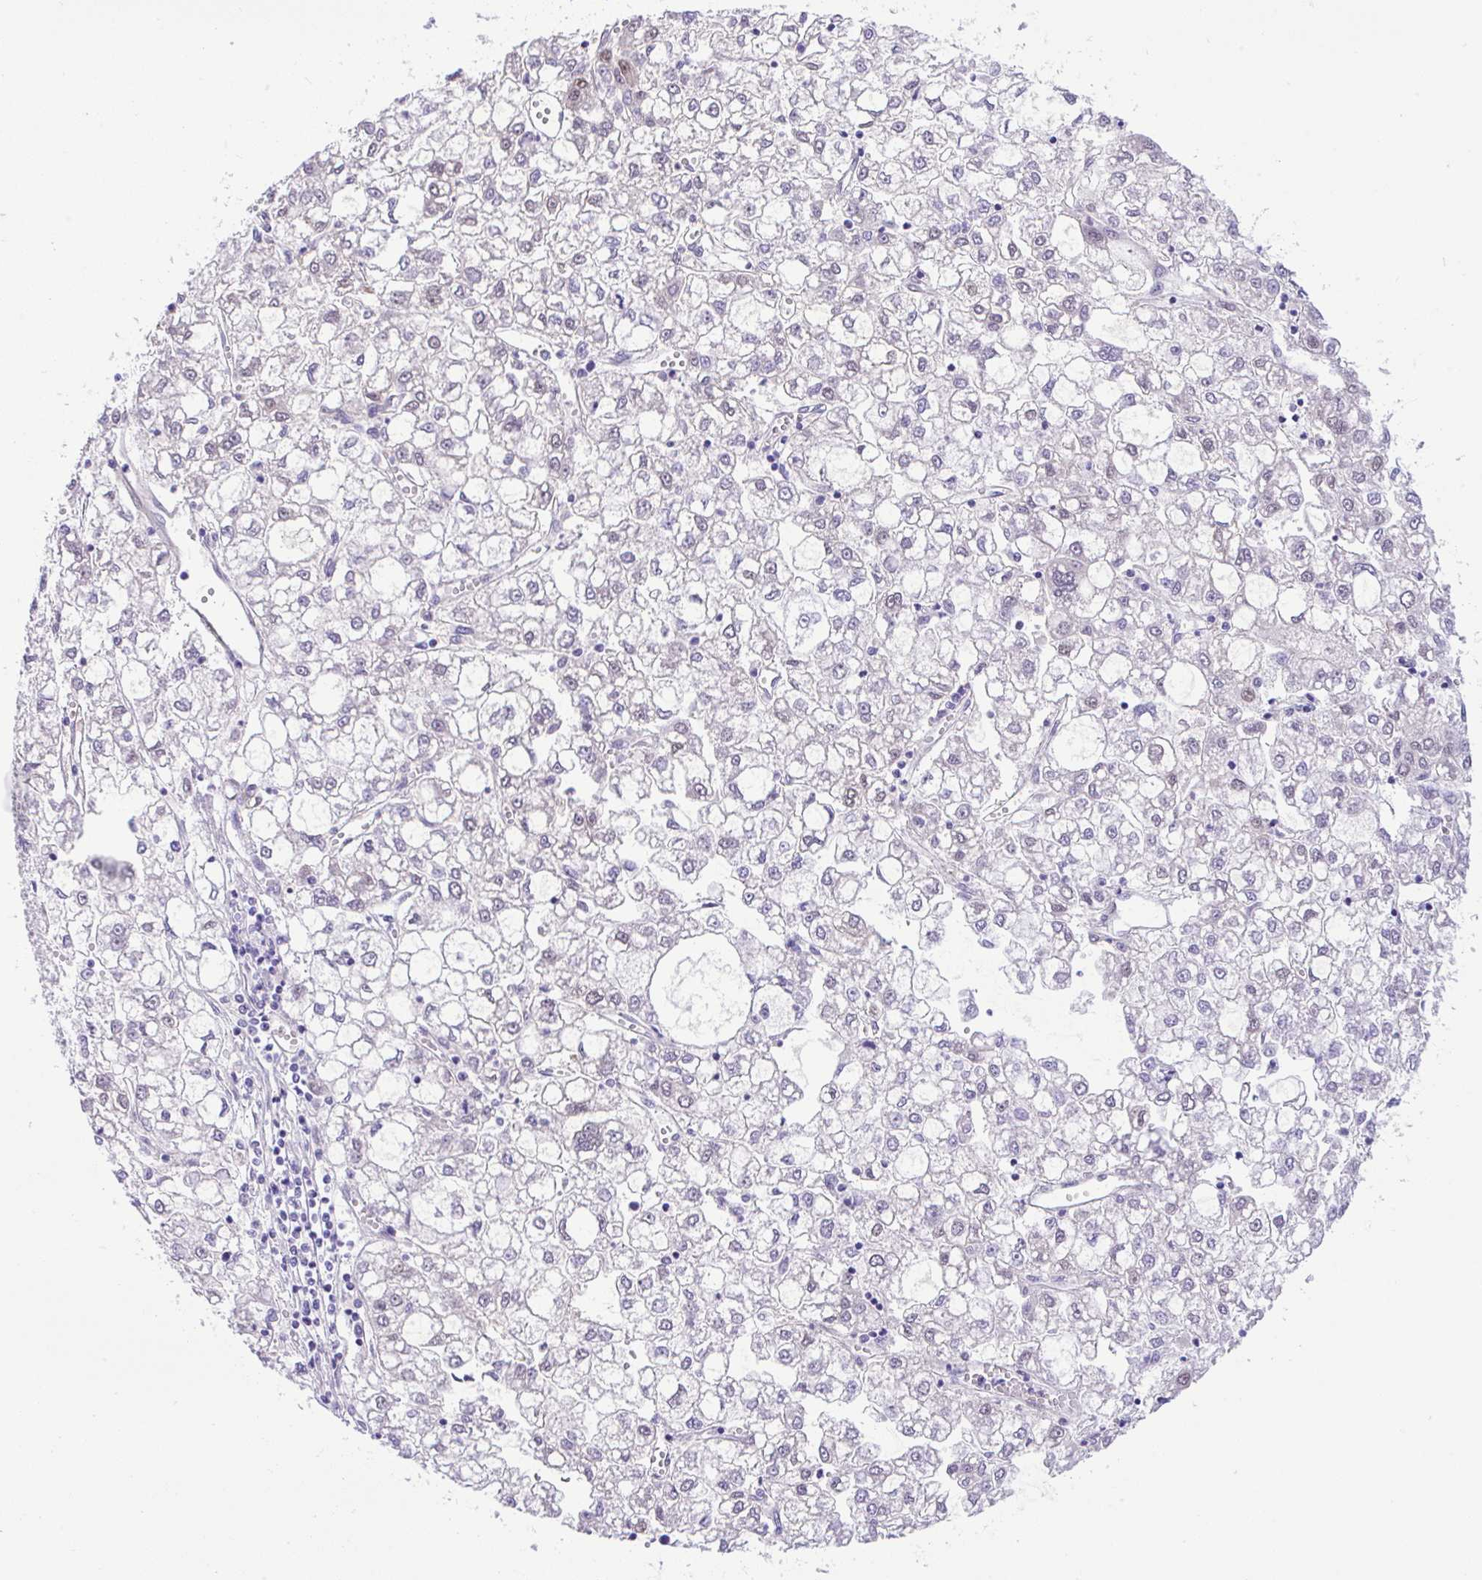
{"staining": {"intensity": "negative", "quantity": "none", "location": "none"}, "tissue": "liver cancer", "cell_type": "Tumor cells", "image_type": "cancer", "snomed": [{"axis": "morphology", "description": "Carcinoma, Hepatocellular, NOS"}, {"axis": "topography", "description": "Liver"}], "caption": "A histopathology image of liver cancer (hepatocellular carcinoma) stained for a protein demonstrates no brown staining in tumor cells.", "gene": "ZNF485", "patient": {"sex": "male", "age": 40}}